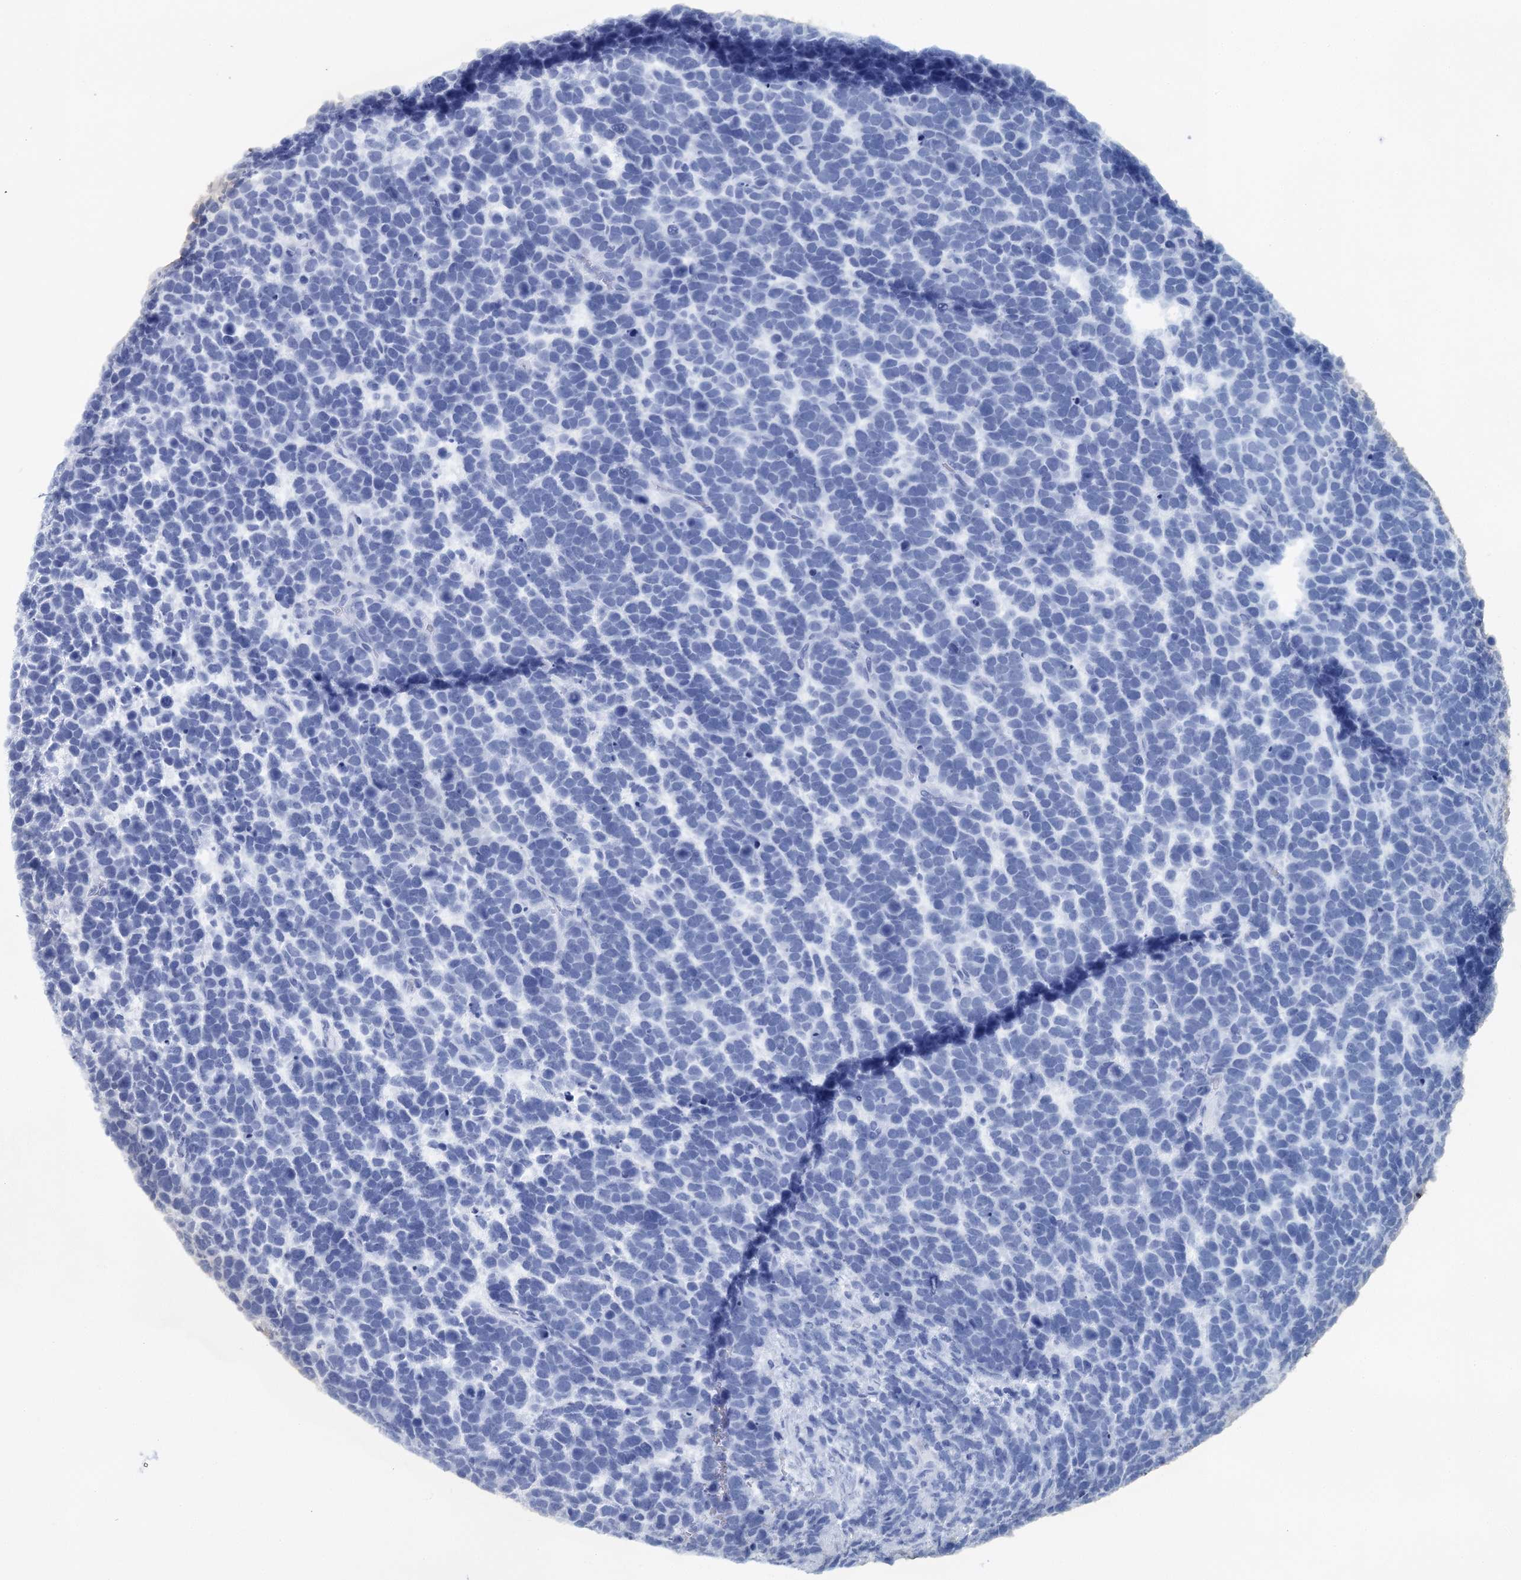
{"staining": {"intensity": "negative", "quantity": "none", "location": "none"}, "tissue": "urothelial cancer", "cell_type": "Tumor cells", "image_type": "cancer", "snomed": [{"axis": "morphology", "description": "Urothelial carcinoma, High grade"}, {"axis": "topography", "description": "Urinary bladder"}], "caption": "IHC of urothelial cancer shows no positivity in tumor cells.", "gene": "ANKRD16", "patient": {"sex": "female", "age": 82}}